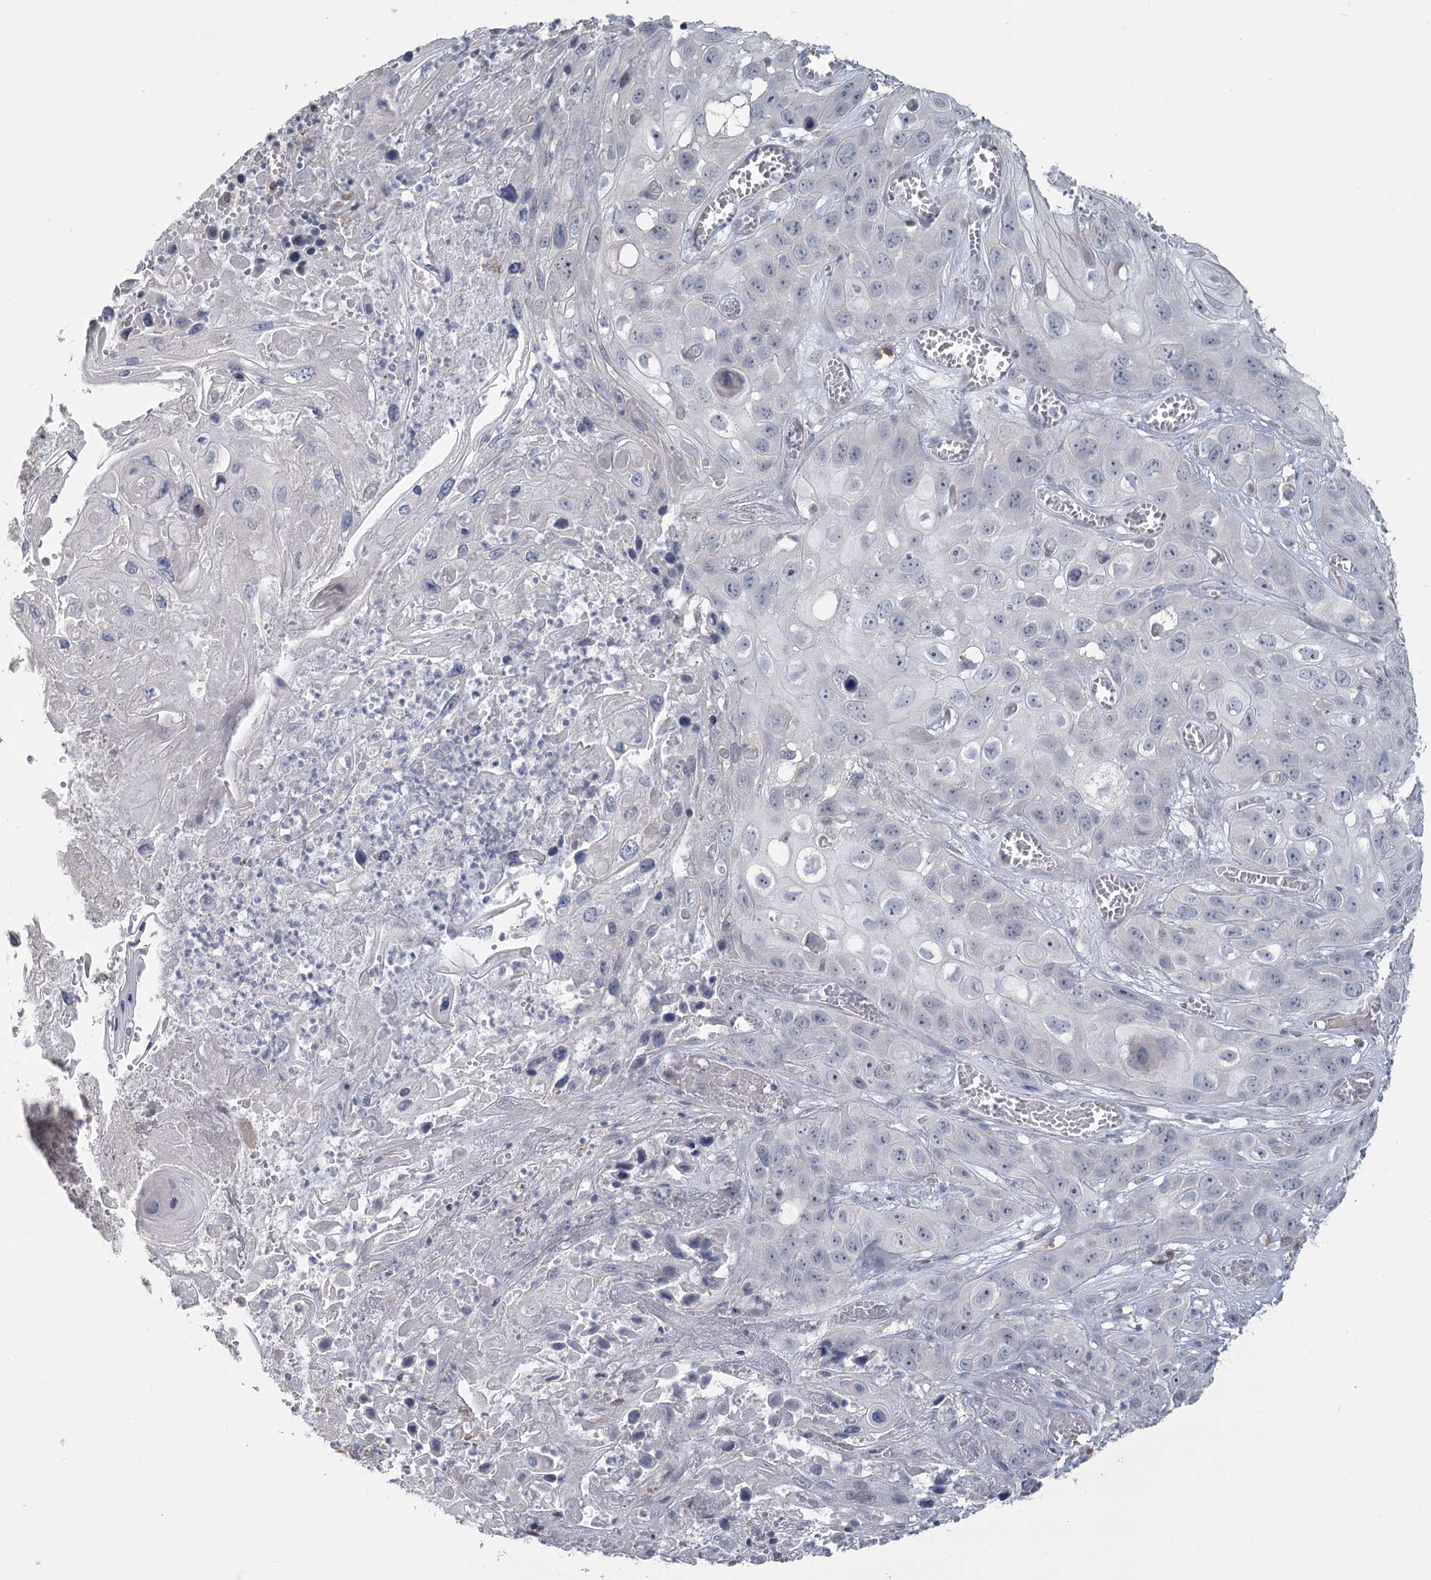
{"staining": {"intensity": "negative", "quantity": "none", "location": "none"}, "tissue": "skin cancer", "cell_type": "Tumor cells", "image_type": "cancer", "snomed": [{"axis": "morphology", "description": "Squamous cell carcinoma, NOS"}, {"axis": "topography", "description": "Skin"}], "caption": "Histopathology image shows no protein positivity in tumor cells of skin cancer tissue.", "gene": "SLC9A3", "patient": {"sex": "male", "age": 55}}